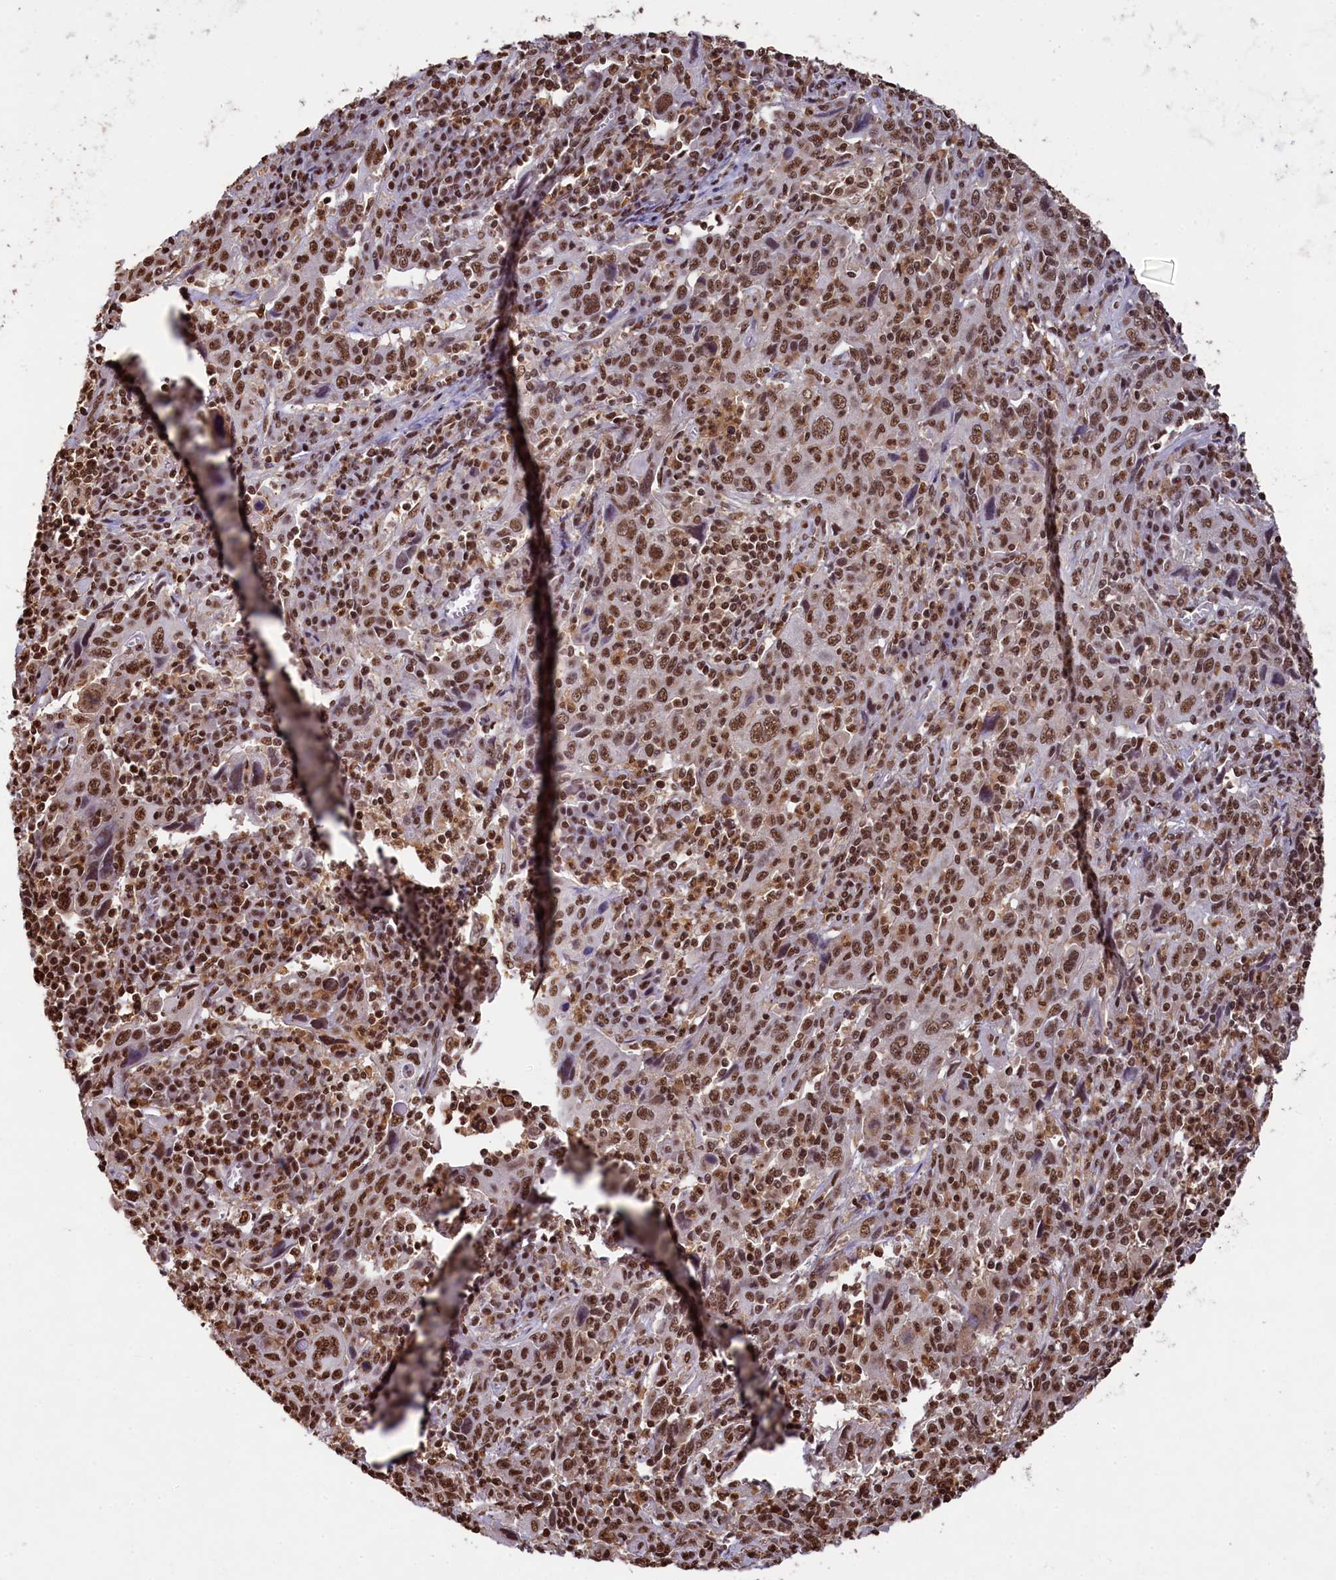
{"staining": {"intensity": "strong", "quantity": ">75%", "location": "nuclear"}, "tissue": "cervical cancer", "cell_type": "Tumor cells", "image_type": "cancer", "snomed": [{"axis": "morphology", "description": "Squamous cell carcinoma, NOS"}, {"axis": "topography", "description": "Cervix"}], "caption": "Cervical cancer was stained to show a protein in brown. There is high levels of strong nuclear staining in about >75% of tumor cells.", "gene": "SNRPD2", "patient": {"sex": "female", "age": 46}}